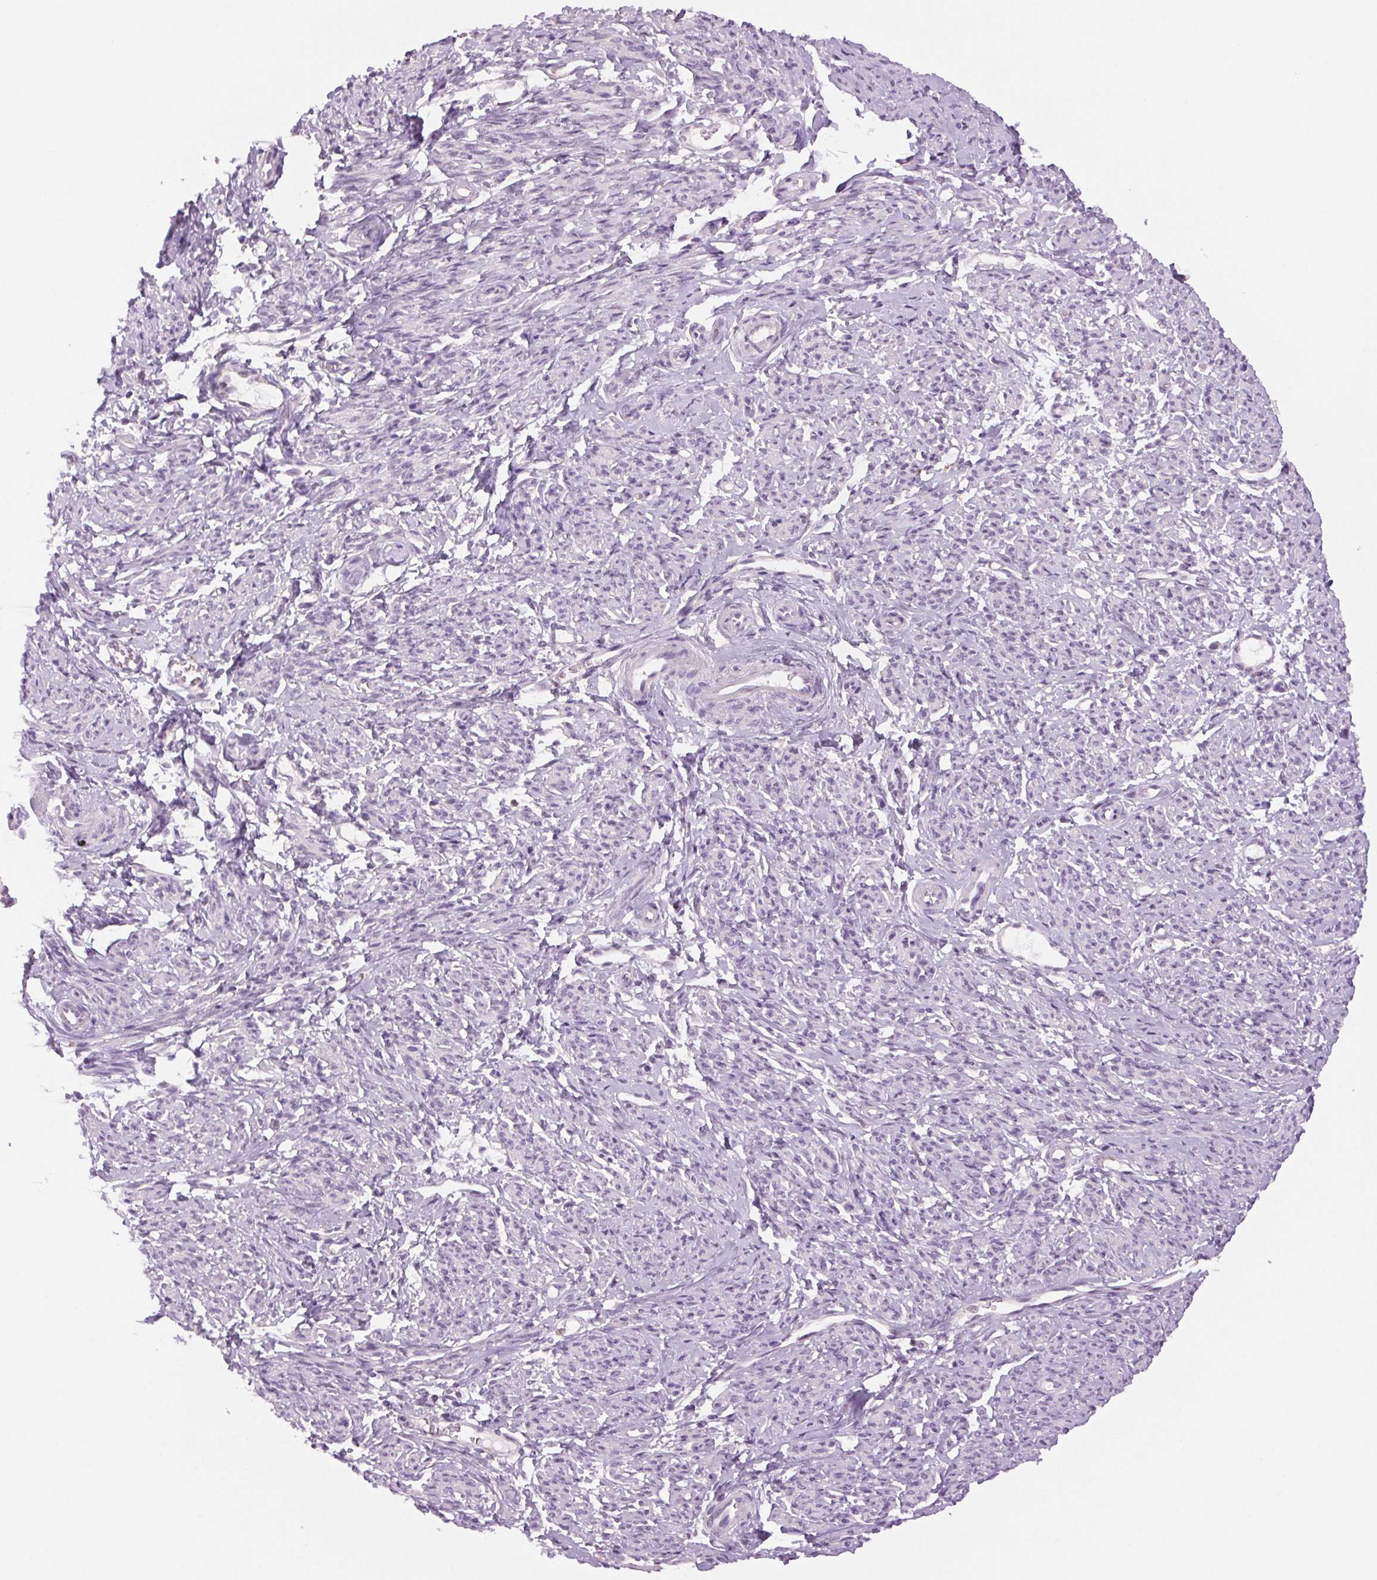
{"staining": {"intensity": "negative", "quantity": "none", "location": "none"}, "tissue": "smooth muscle", "cell_type": "Smooth muscle cells", "image_type": "normal", "snomed": [{"axis": "morphology", "description": "Normal tissue, NOS"}, {"axis": "topography", "description": "Smooth muscle"}], "caption": "Immunohistochemical staining of benign human smooth muscle reveals no significant staining in smooth muscle cells.", "gene": "SLC6A19", "patient": {"sex": "female", "age": 65}}